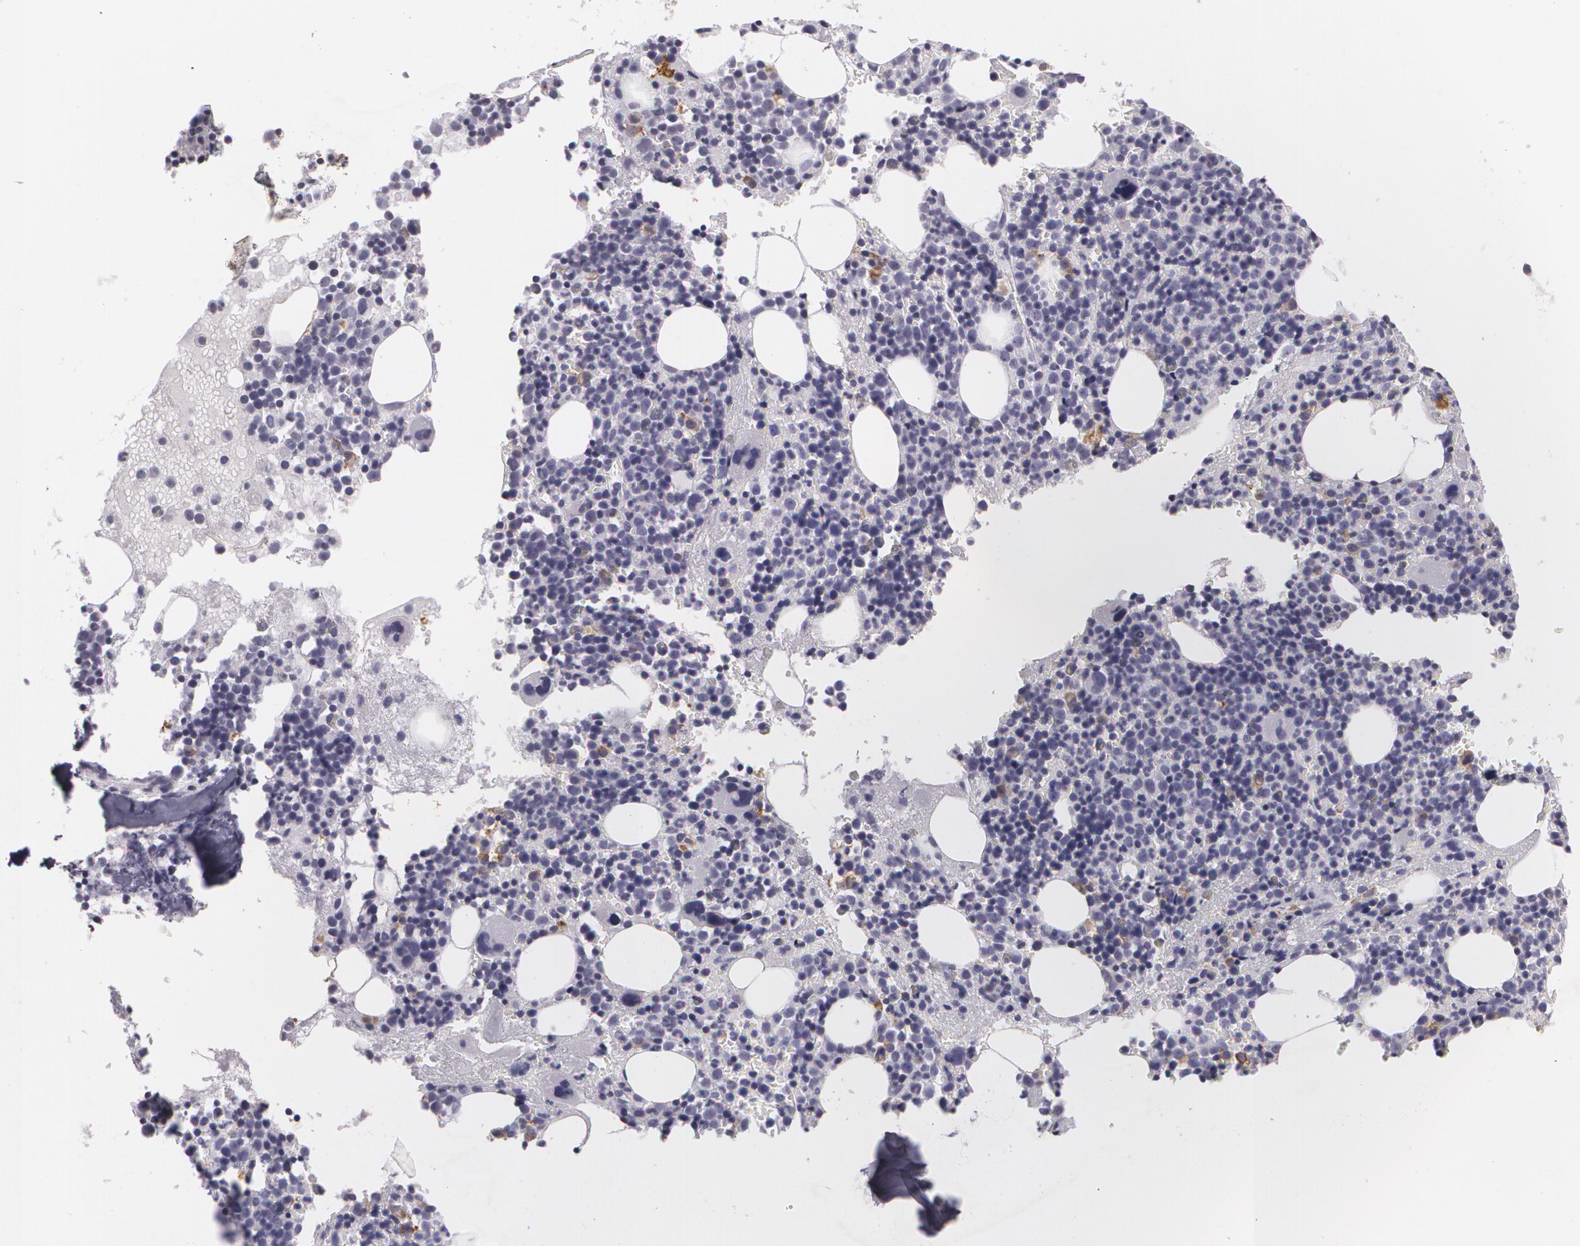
{"staining": {"intensity": "moderate", "quantity": "<25%", "location": "cytoplasmic/membranous"}, "tissue": "bone marrow", "cell_type": "Hematopoietic cells", "image_type": "normal", "snomed": [{"axis": "morphology", "description": "Normal tissue, NOS"}, {"axis": "topography", "description": "Bone marrow"}], "caption": "This histopathology image reveals unremarkable bone marrow stained with IHC to label a protein in brown. The cytoplasmic/membranous of hematopoietic cells show moderate positivity for the protein. Nuclei are counter-stained blue.", "gene": "MAP2", "patient": {"sex": "male", "age": 34}}